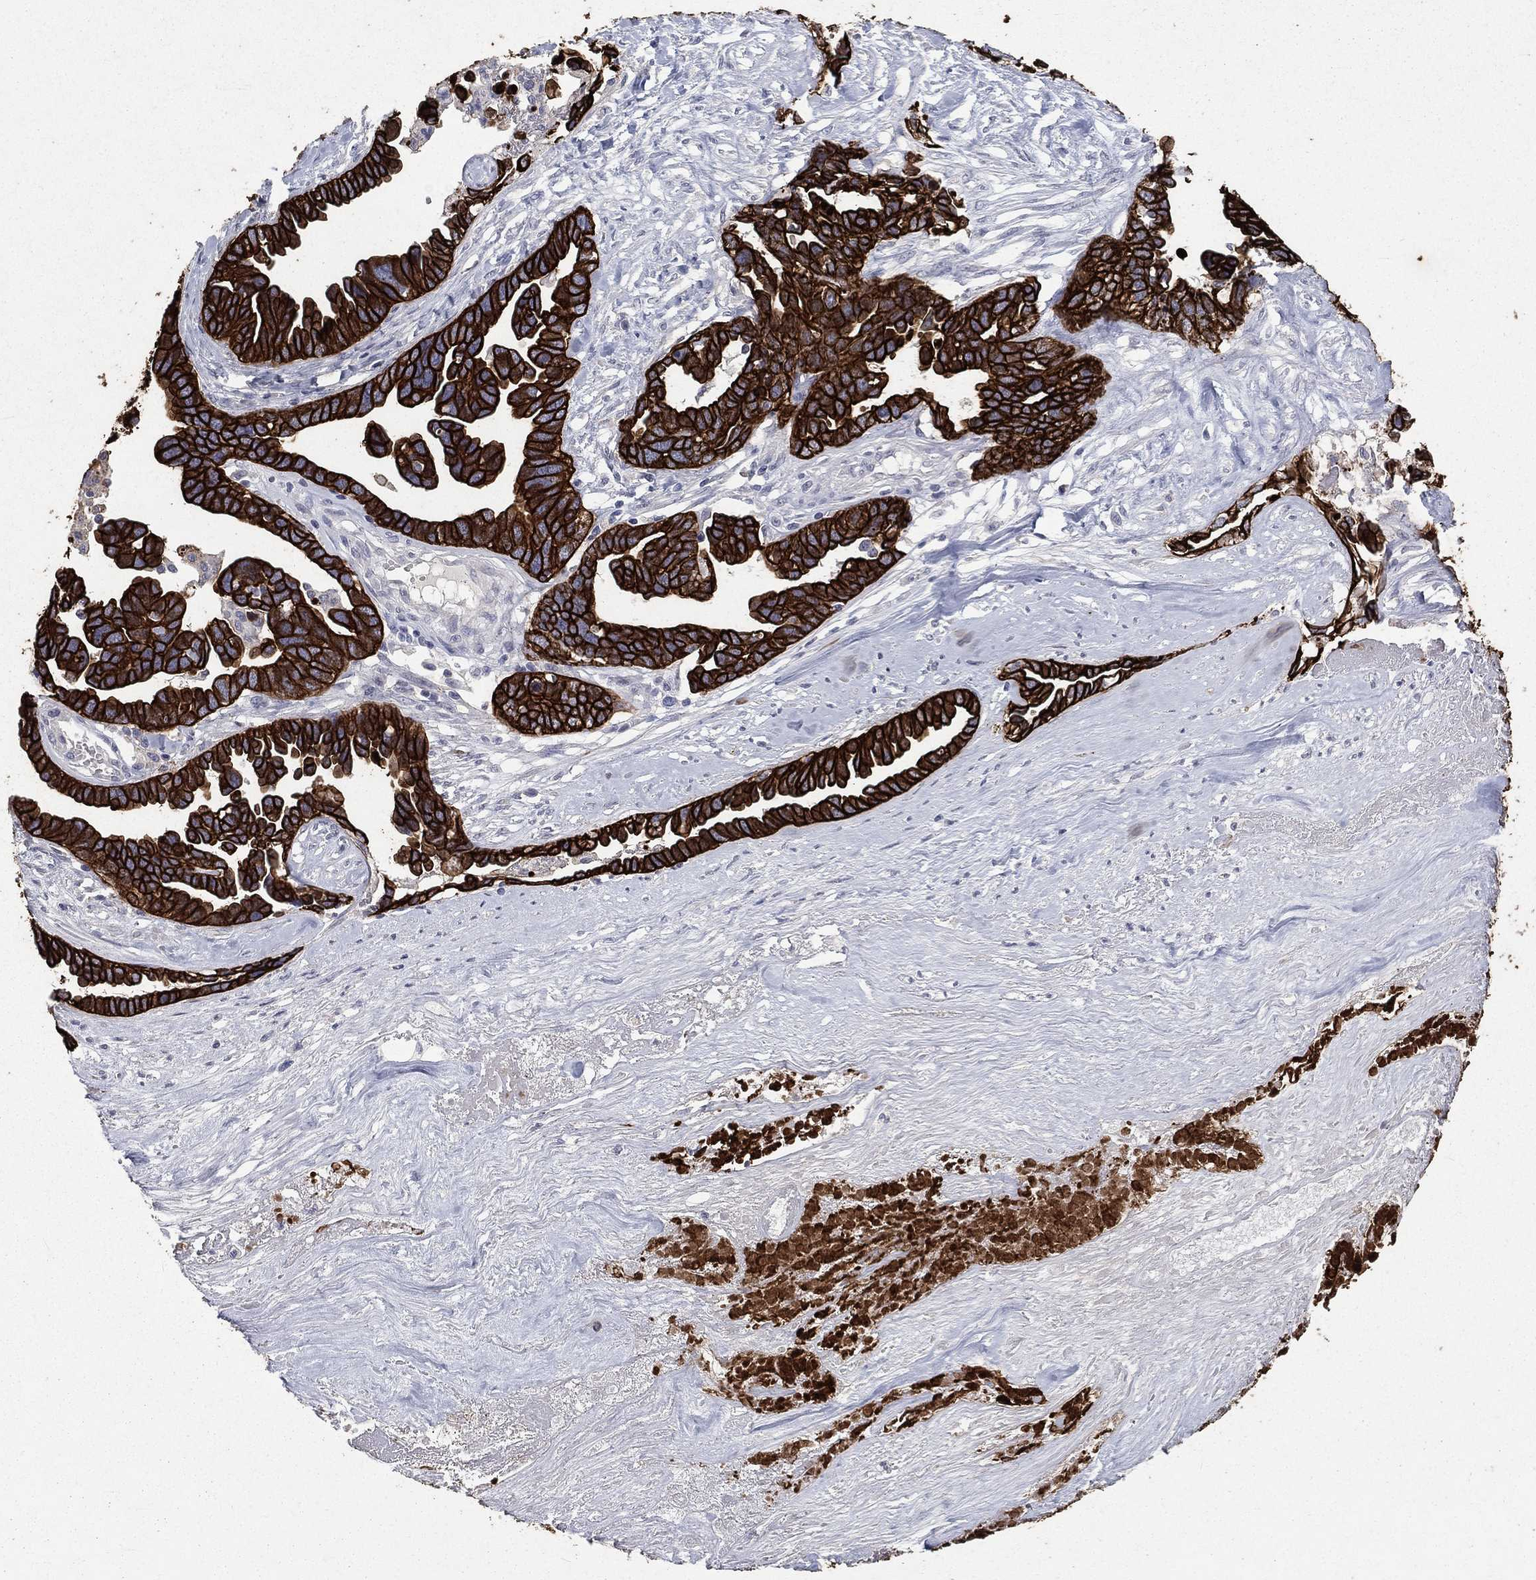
{"staining": {"intensity": "strong", "quantity": ">75%", "location": "cytoplasmic/membranous"}, "tissue": "ovarian cancer", "cell_type": "Tumor cells", "image_type": "cancer", "snomed": [{"axis": "morphology", "description": "Cystadenocarcinoma, serous, NOS"}, {"axis": "topography", "description": "Ovary"}], "caption": "High-magnification brightfield microscopy of serous cystadenocarcinoma (ovarian) stained with DAB (3,3'-diaminobenzidine) (brown) and counterstained with hematoxylin (blue). tumor cells exhibit strong cytoplasmic/membranous expression is identified in about>75% of cells.", "gene": "KRT7", "patient": {"sex": "female", "age": 54}}